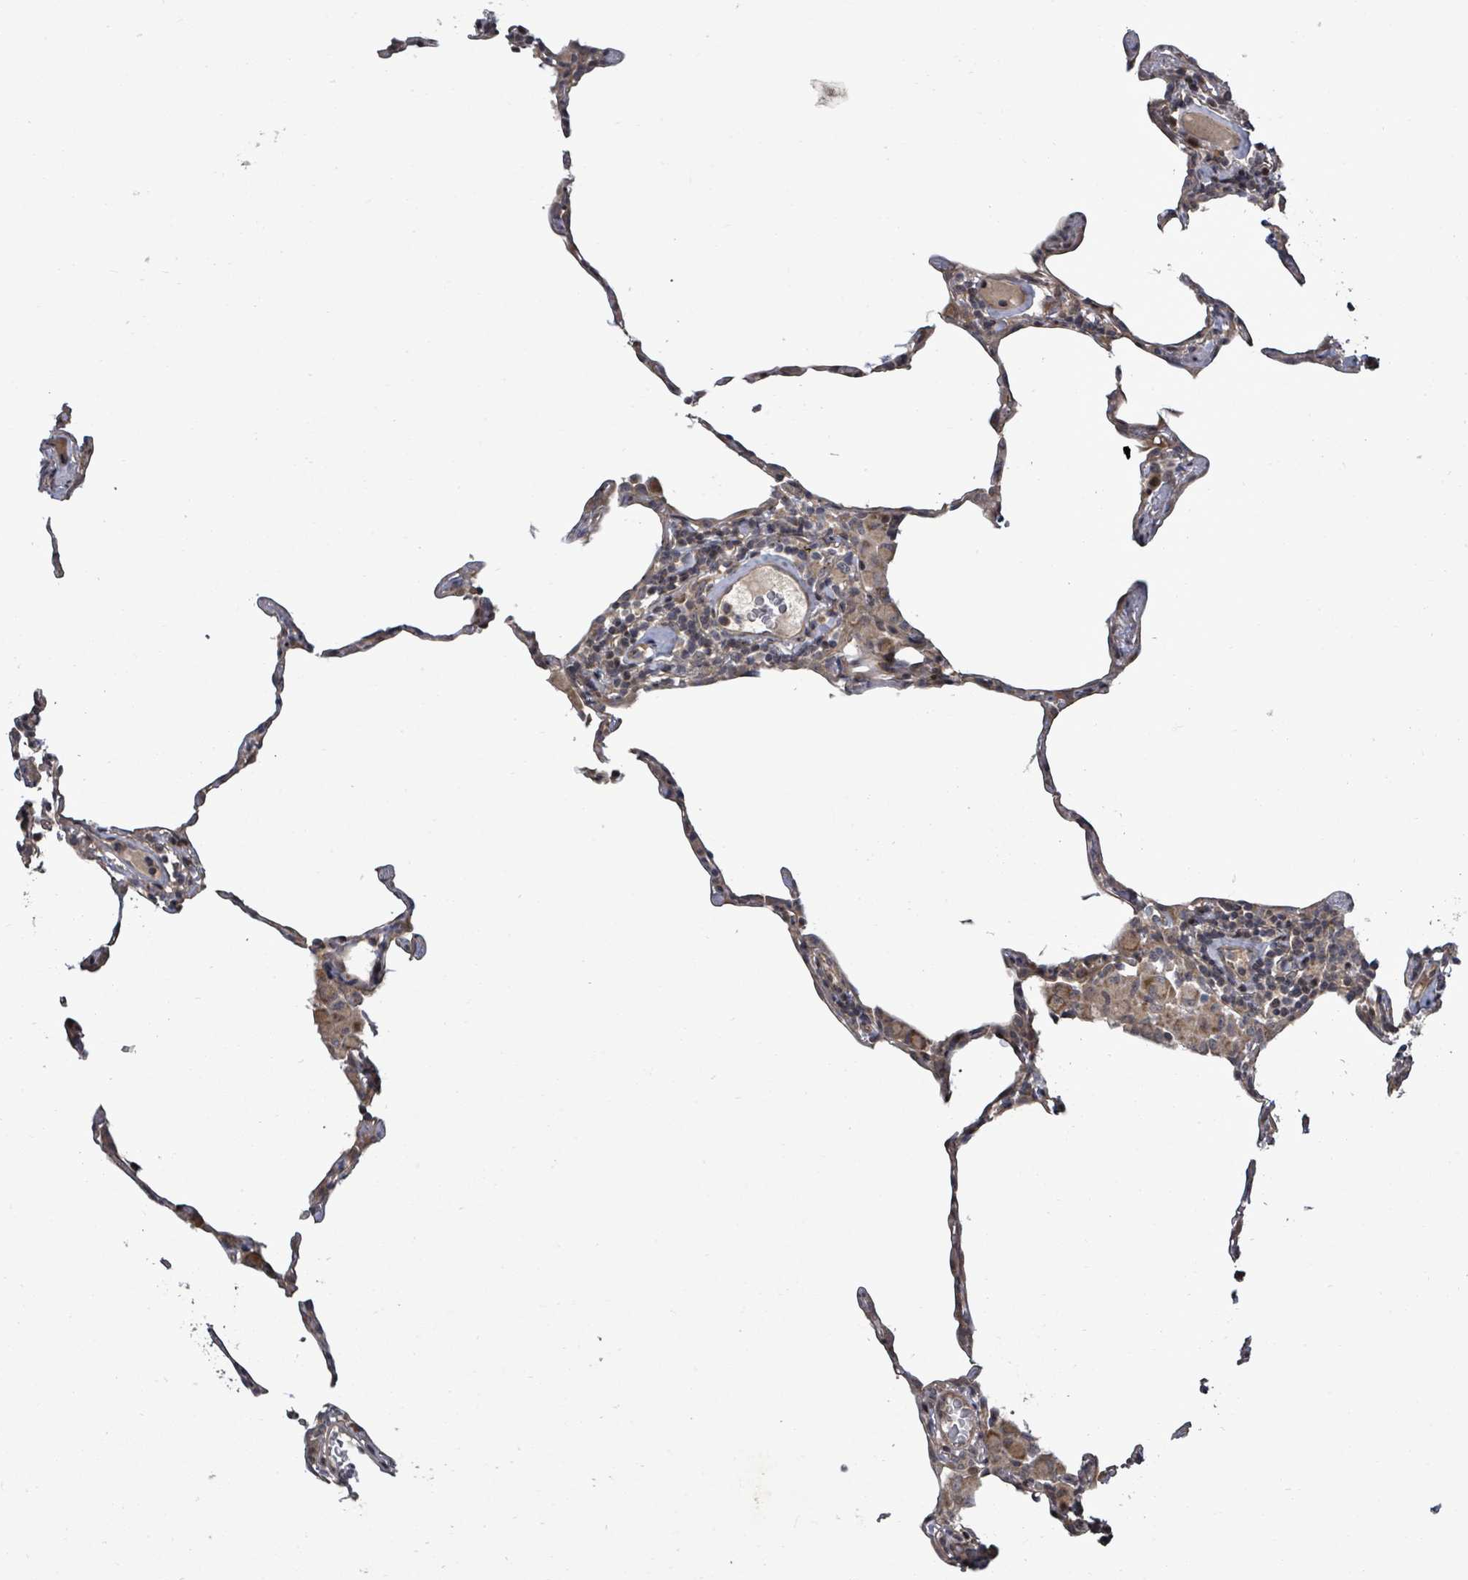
{"staining": {"intensity": "weak", "quantity": "<25%", "location": "cytoplasmic/membranous,nuclear"}, "tissue": "lung", "cell_type": "Alveolar cells", "image_type": "normal", "snomed": [{"axis": "morphology", "description": "Normal tissue, NOS"}, {"axis": "topography", "description": "Lung"}], "caption": "Photomicrograph shows no protein expression in alveolar cells of normal lung. (Stains: DAB immunohistochemistry (IHC) with hematoxylin counter stain, Microscopy: brightfield microscopy at high magnification).", "gene": "KRTAP27", "patient": {"sex": "female", "age": 57}}